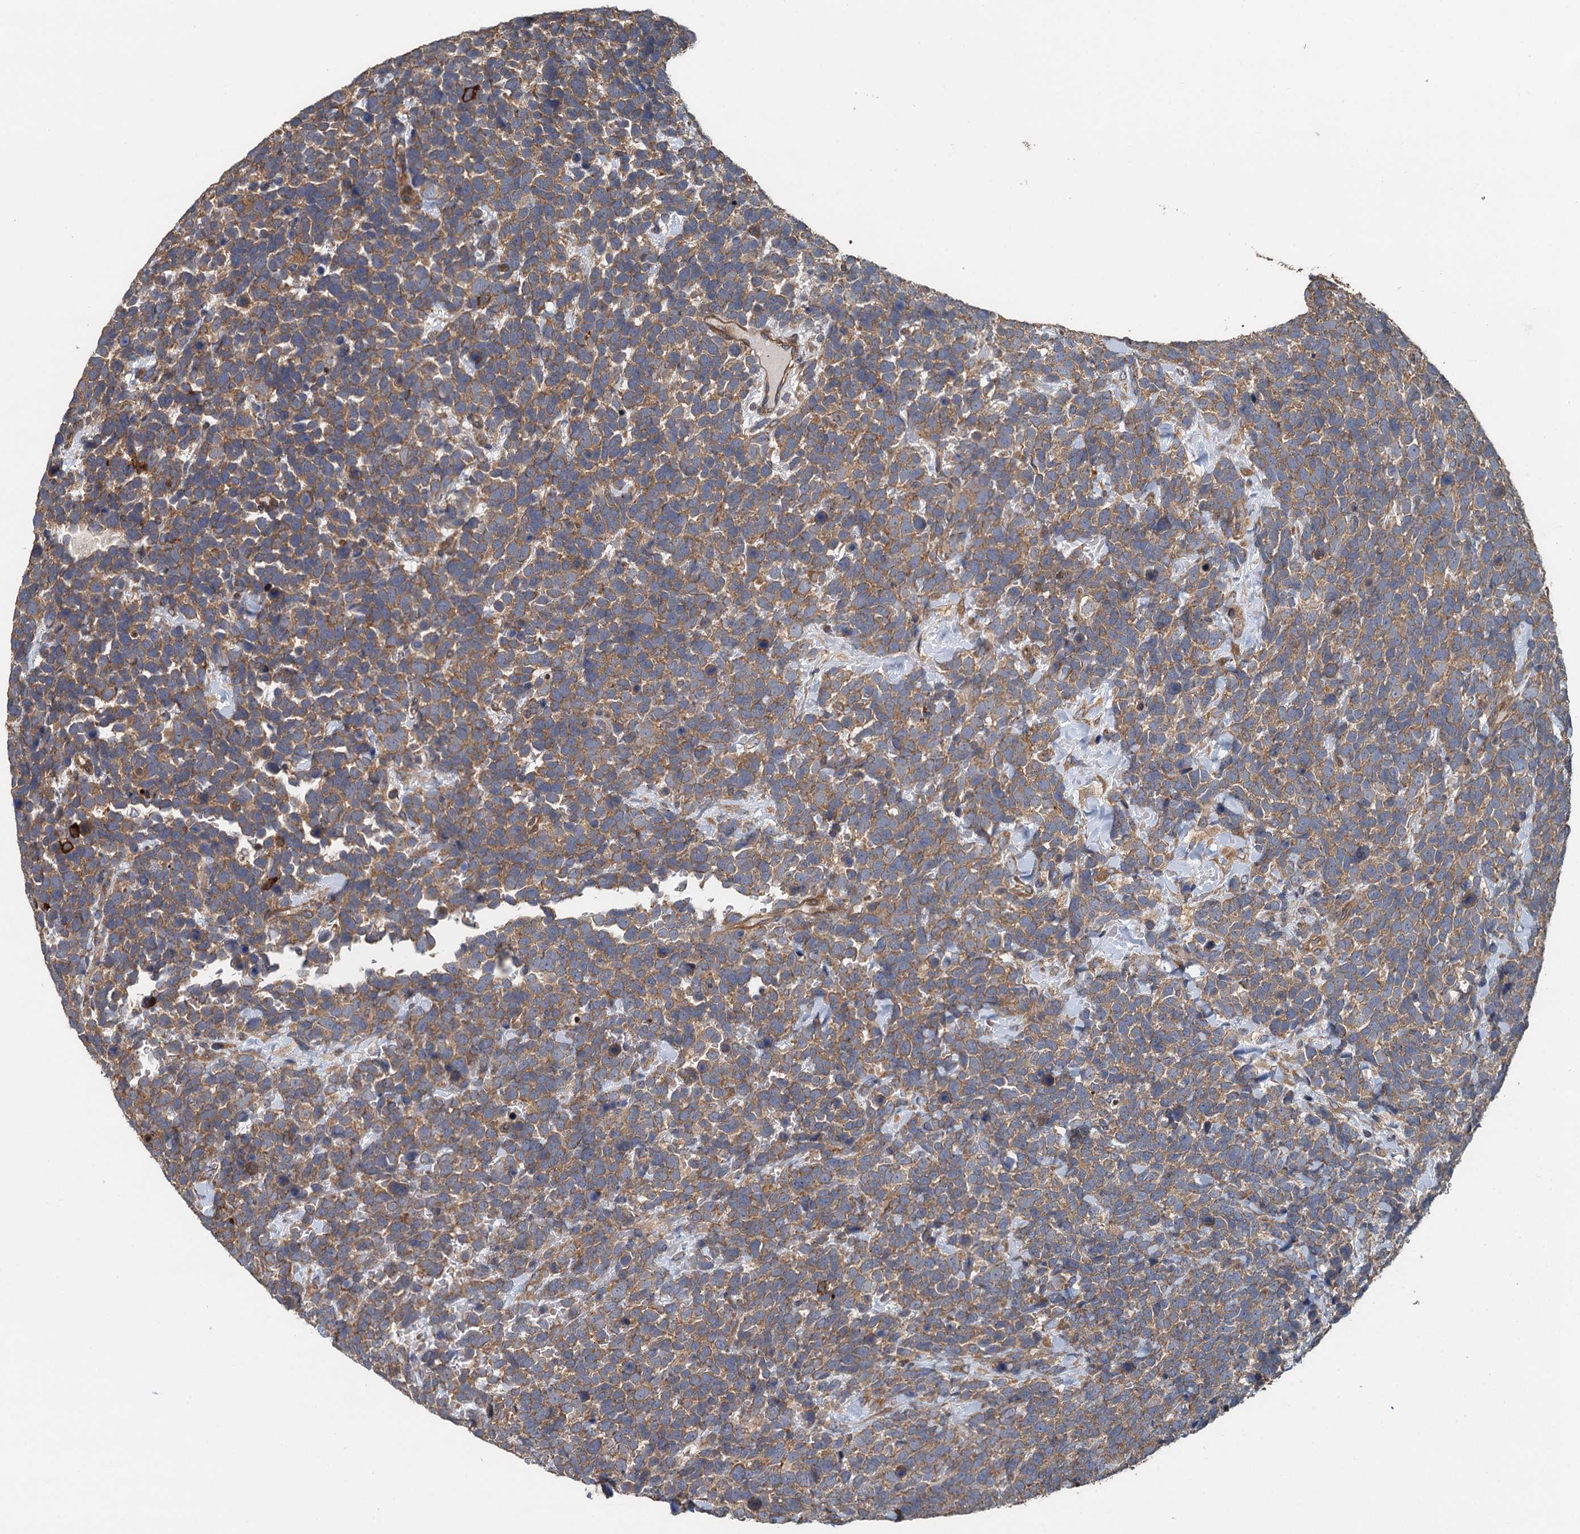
{"staining": {"intensity": "moderate", "quantity": ">75%", "location": "cytoplasmic/membranous"}, "tissue": "urothelial cancer", "cell_type": "Tumor cells", "image_type": "cancer", "snomed": [{"axis": "morphology", "description": "Urothelial carcinoma, High grade"}, {"axis": "topography", "description": "Urinary bladder"}], "caption": "DAB immunohistochemical staining of human urothelial carcinoma (high-grade) exhibits moderate cytoplasmic/membranous protein staining in about >75% of tumor cells.", "gene": "MEAK7", "patient": {"sex": "female", "age": 82}}